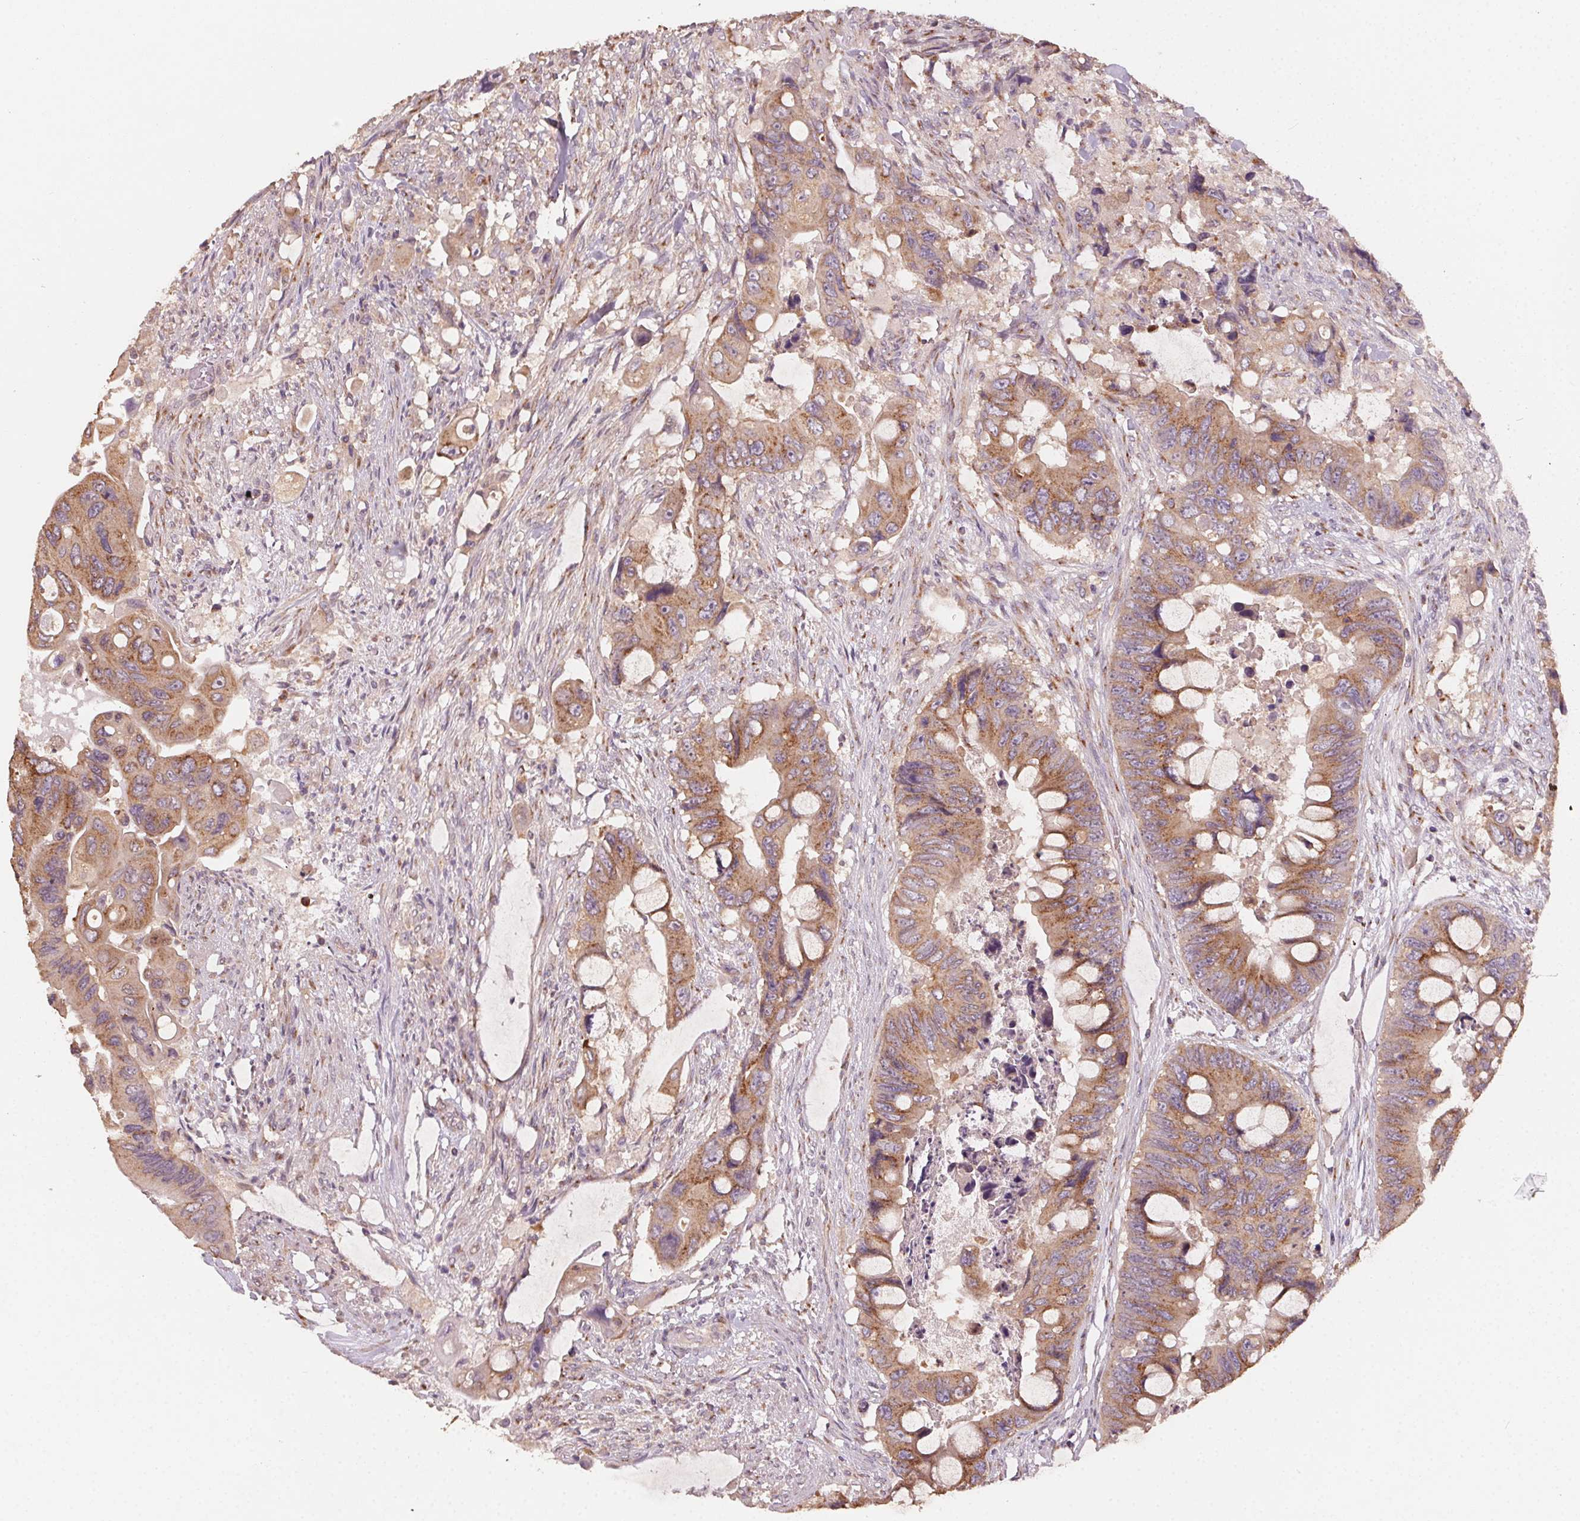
{"staining": {"intensity": "moderate", "quantity": ">75%", "location": "cytoplasmic/membranous"}, "tissue": "colorectal cancer", "cell_type": "Tumor cells", "image_type": "cancer", "snomed": [{"axis": "morphology", "description": "Adenocarcinoma, NOS"}, {"axis": "topography", "description": "Rectum"}], "caption": "Protein analysis of adenocarcinoma (colorectal) tissue shows moderate cytoplasmic/membranous staining in about >75% of tumor cells.", "gene": "AP1S1", "patient": {"sex": "male", "age": 63}}